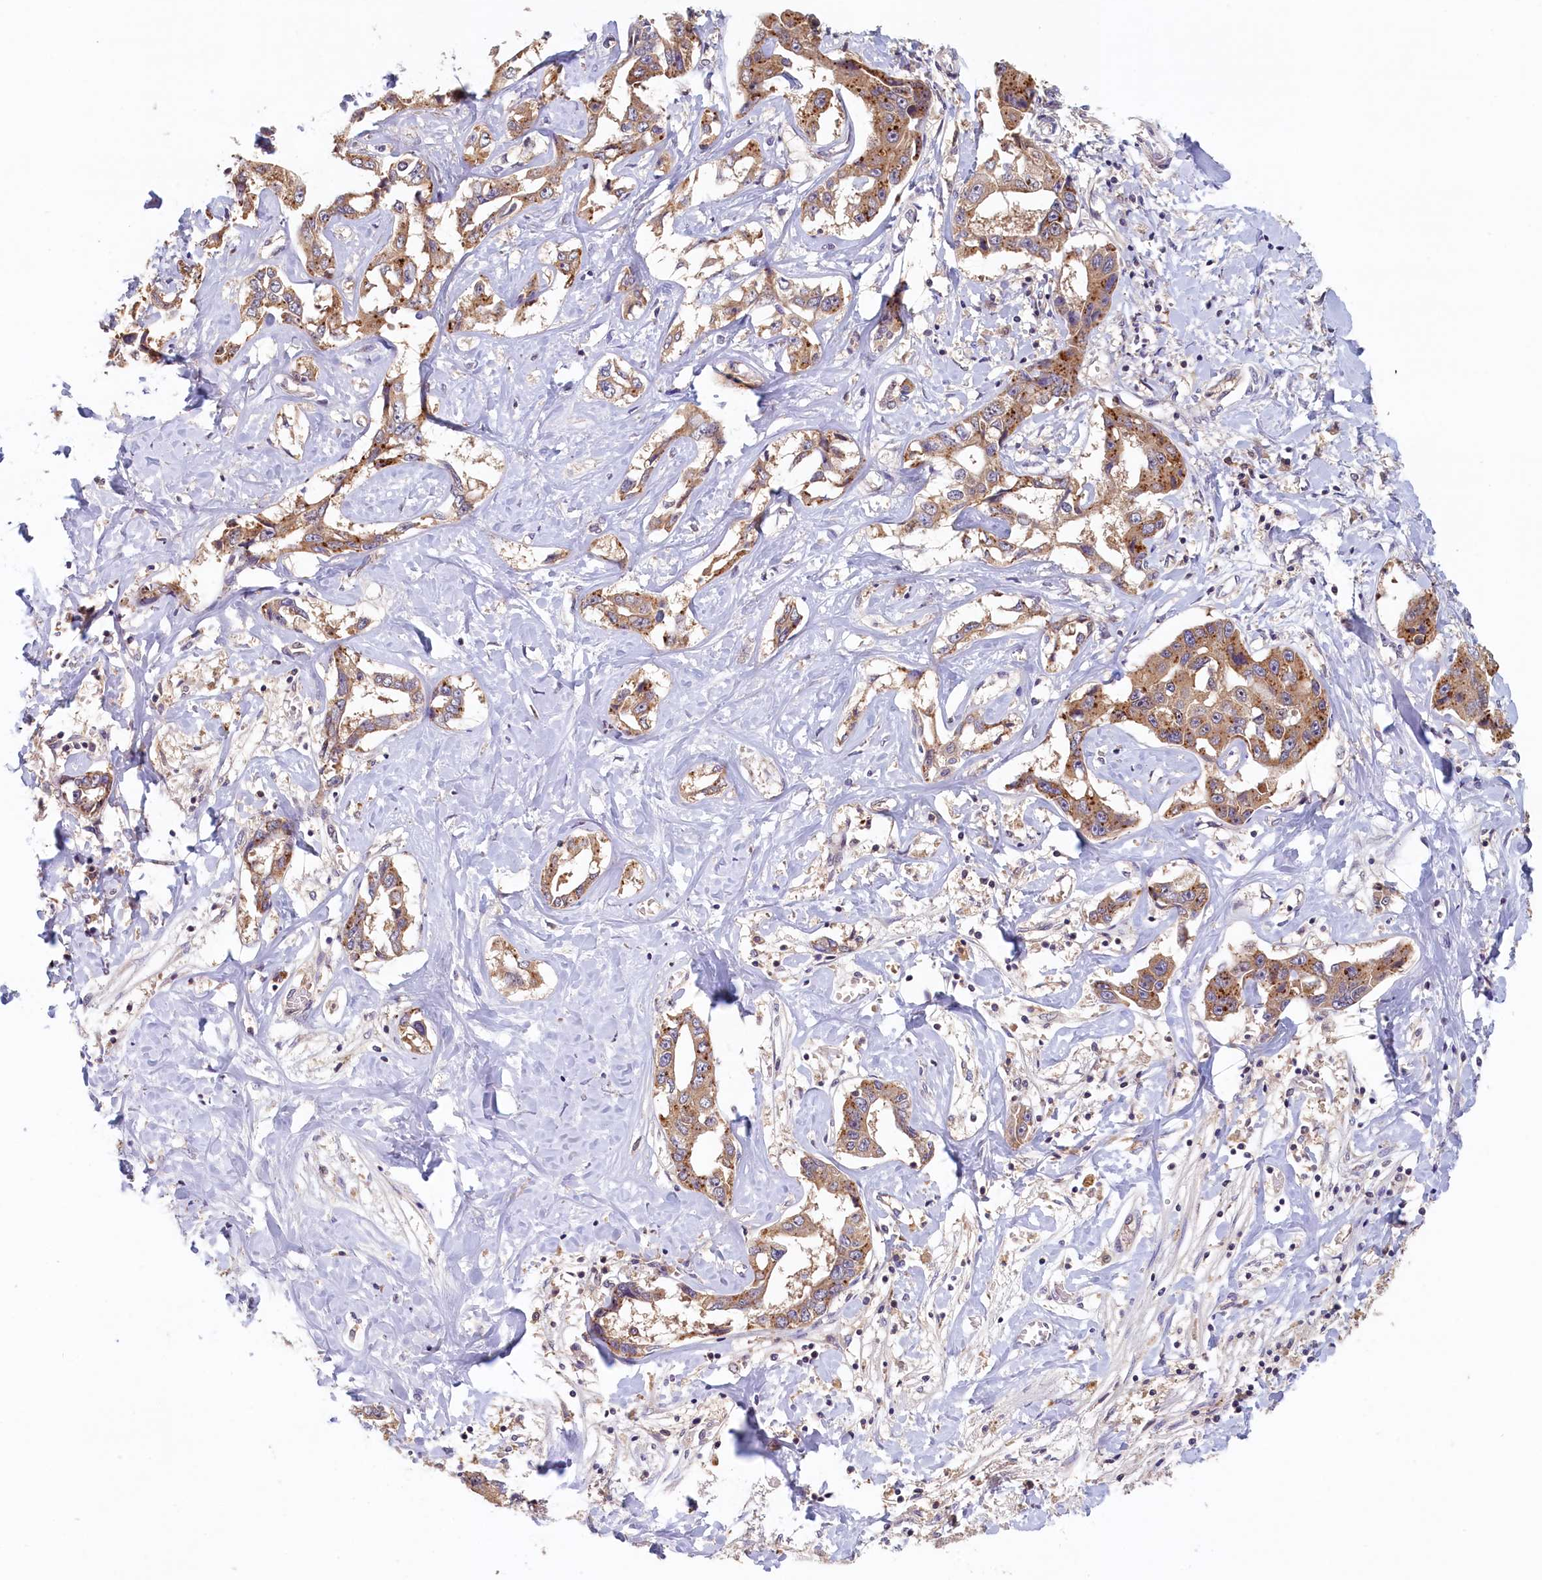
{"staining": {"intensity": "moderate", "quantity": ">75%", "location": "cytoplasmic/membranous"}, "tissue": "liver cancer", "cell_type": "Tumor cells", "image_type": "cancer", "snomed": [{"axis": "morphology", "description": "Cholangiocarcinoma"}, {"axis": "topography", "description": "Liver"}], "caption": "Brown immunohistochemical staining in liver cholangiocarcinoma reveals moderate cytoplasmic/membranous positivity in approximately >75% of tumor cells.", "gene": "NUBP2", "patient": {"sex": "male", "age": 59}}